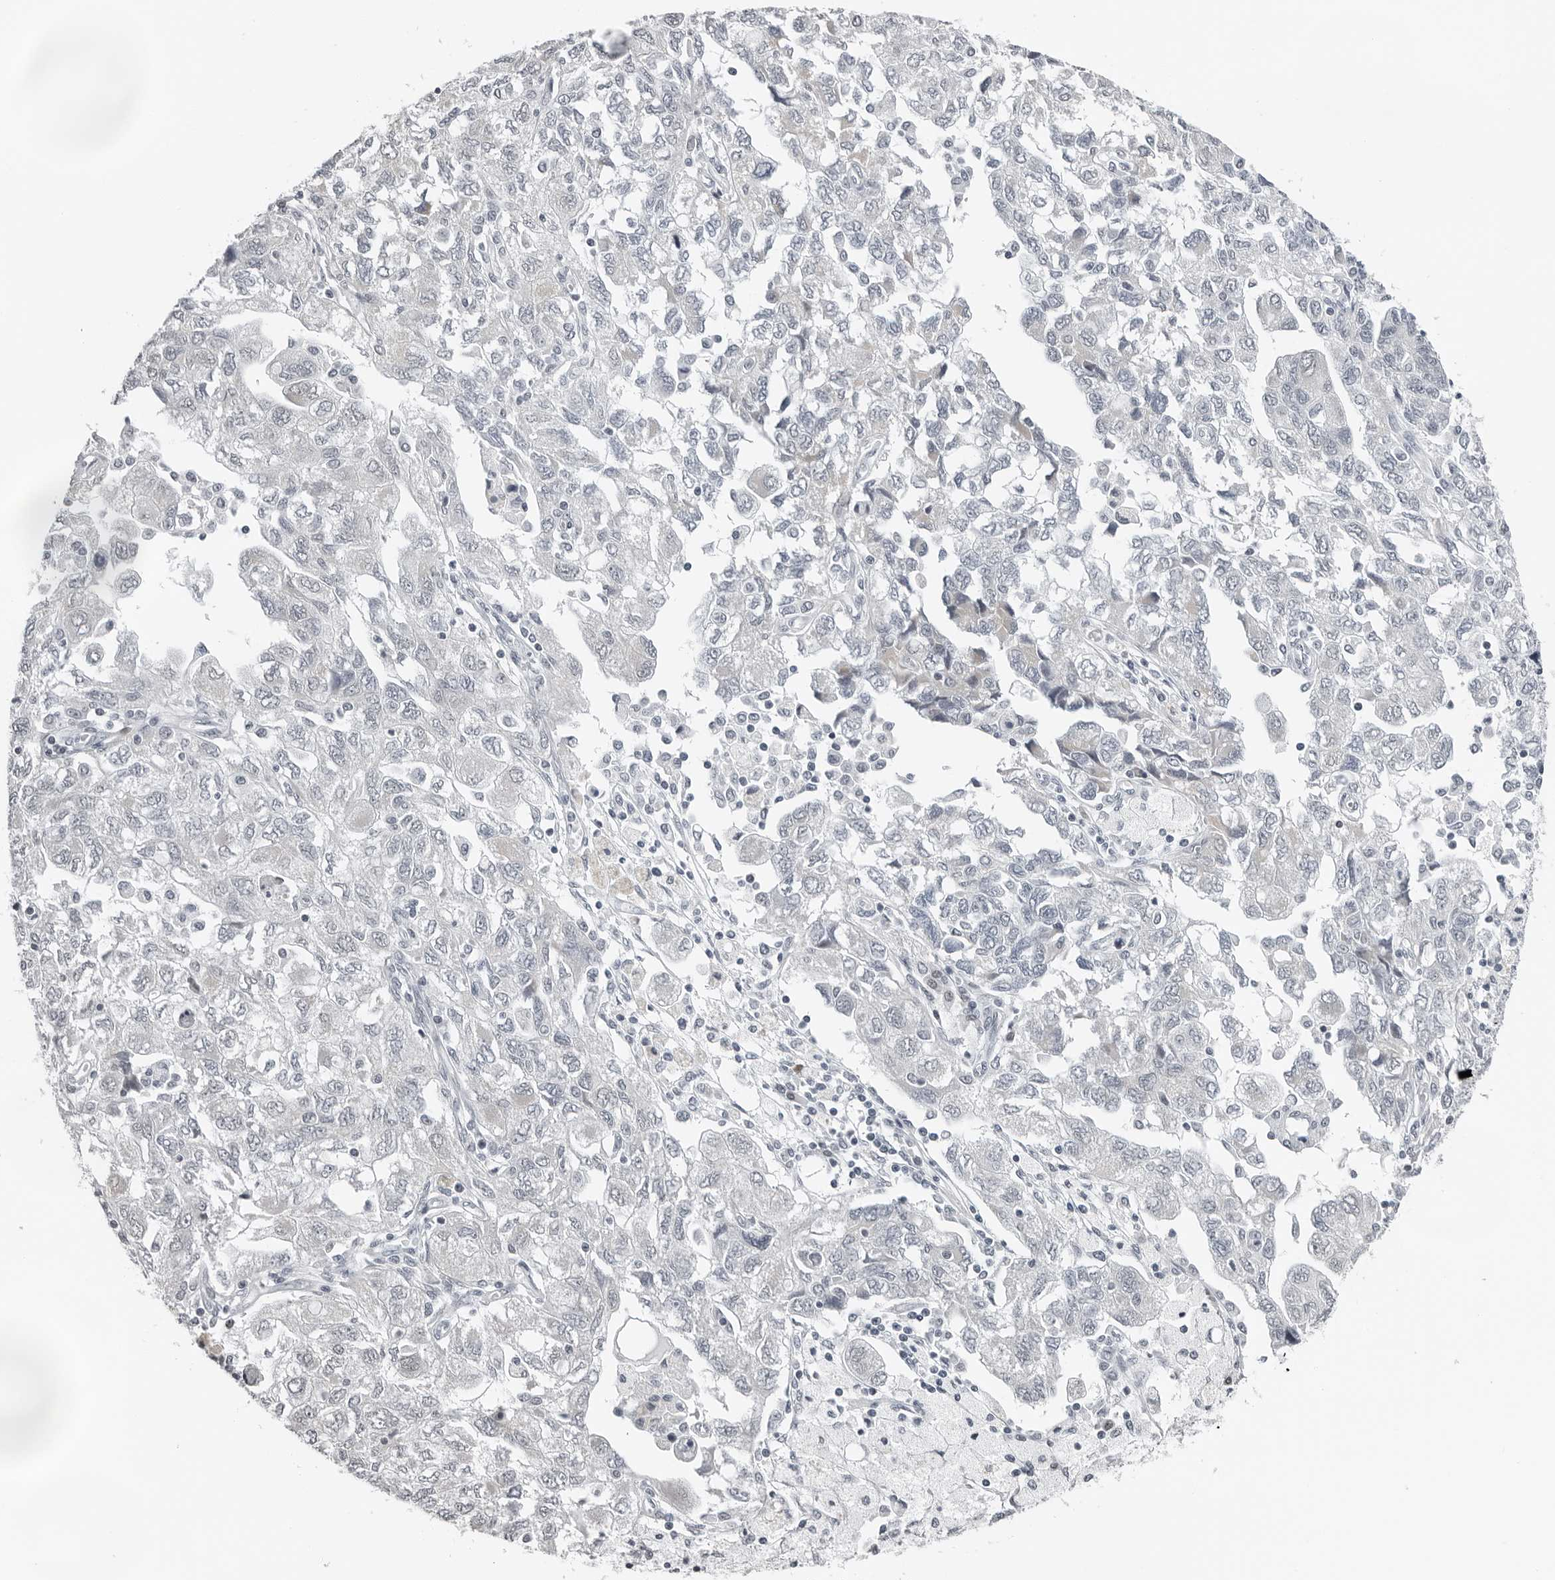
{"staining": {"intensity": "negative", "quantity": "none", "location": "none"}, "tissue": "ovarian cancer", "cell_type": "Tumor cells", "image_type": "cancer", "snomed": [{"axis": "morphology", "description": "Carcinoma, NOS"}, {"axis": "morphology", "description": "Cystadenocarcinoma, serous, NOS"}, {"axis": "topography", "description": "Ovary"}], "caption": "The IHC micrograph has no significant staining in tumor cells of ovarian cancer (carcinoma) tissue. The staining was performed using DAB to visualize the protein expression in brown, while the nuclei were stained in blue with hematoxylin (Magnification: 20x).", "gene": "PPP1R42", "patient": {"sex": "female", "age": 69}}